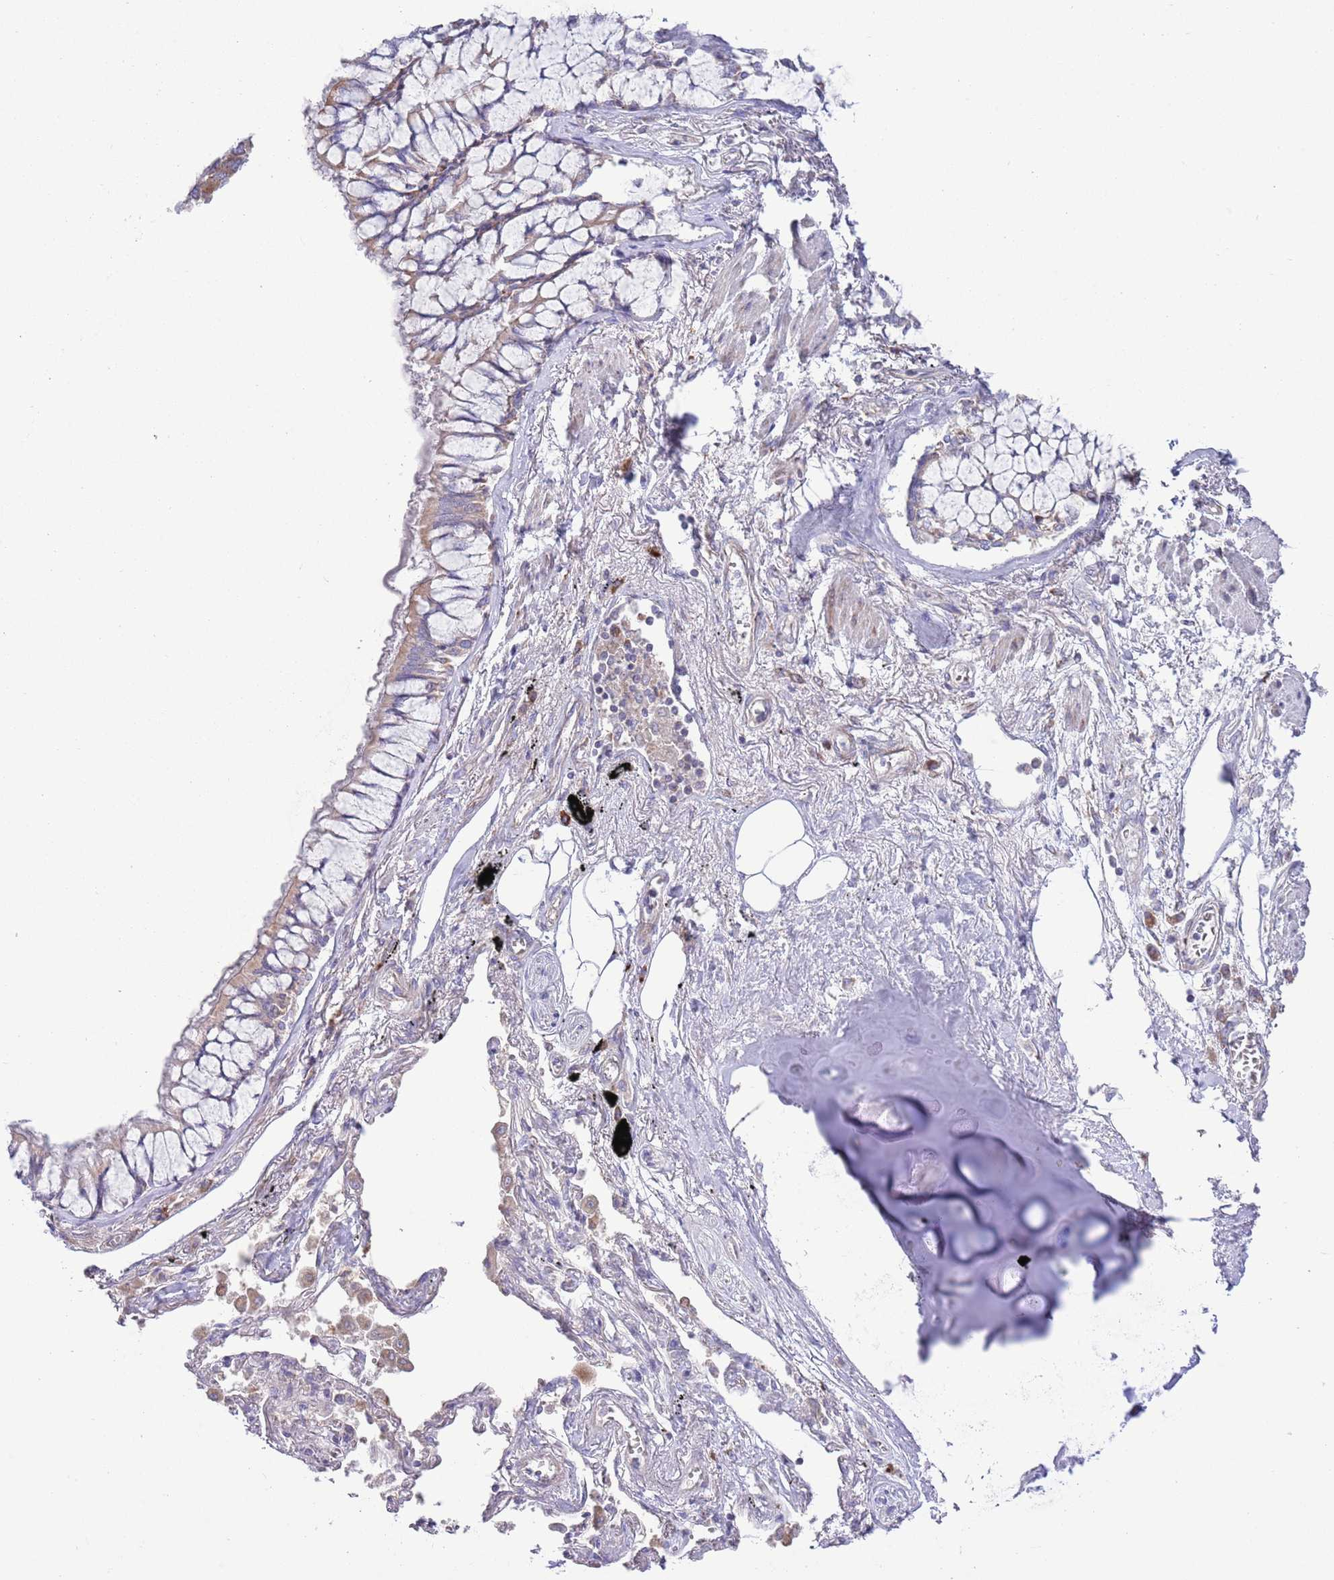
{"staining": {"intensity": "negative", "quantity": "none", "location": "none"}, "tissue": "lung cancer", "cell_type": "Tumor cells", "image_type": "cancer", "snomed": [{"axis": "morphology", "description": "Adenocarcinoma, NOS"}, {"axis": "topography", "description": "Lung"}], "caption": "The IHC image has no significant staining in tumor cells of adenocarcinoma (lung) tissue. (DAB immunohistochemistry (IHC) visualized using brightfield microscopy, high magnification).", "gene": "TOMM5", "patient": {"sex": "male", "age": 67}}